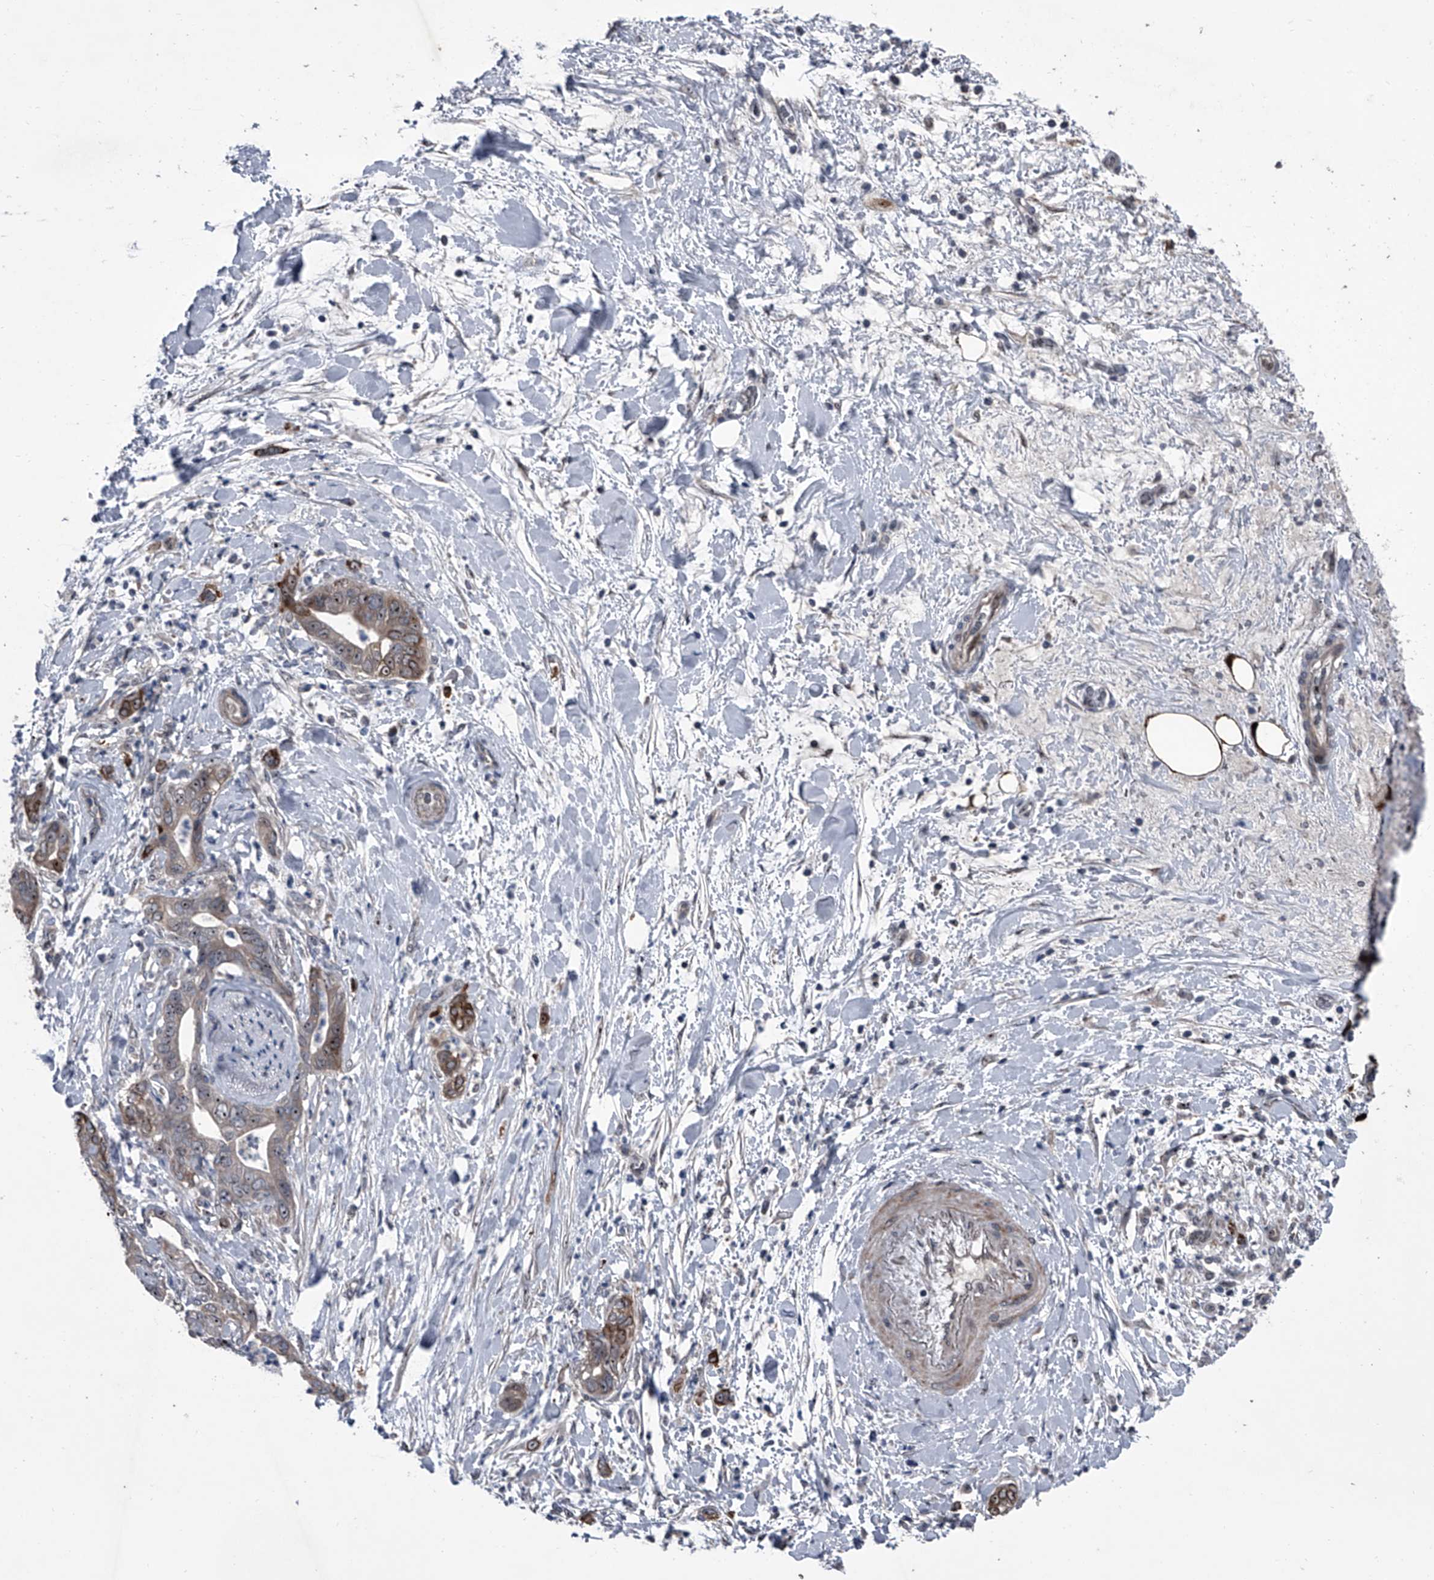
{"staining": {"intensity": "moderate", "quantity": "<25%", "location": "cytoplasmic/membranous,nuclear"}, "tissue": "pancreatic cancer", "cell_type": "Tumor cells", "image_type": "cancer", "snomed": [{"axis": "morphology", "description": "Adenocarcinoma, NOS"}, {"axis": "topography", "description": "Pancreas"}], "caption": "A micrograph of human pancreatic cancer stained for a protein demonstrates moderate cytoplasmic/membranous and nuclear brown staining in tumor cells.", "gene": "CEP85L", "patient": {"sex": "female", "age": 78}}